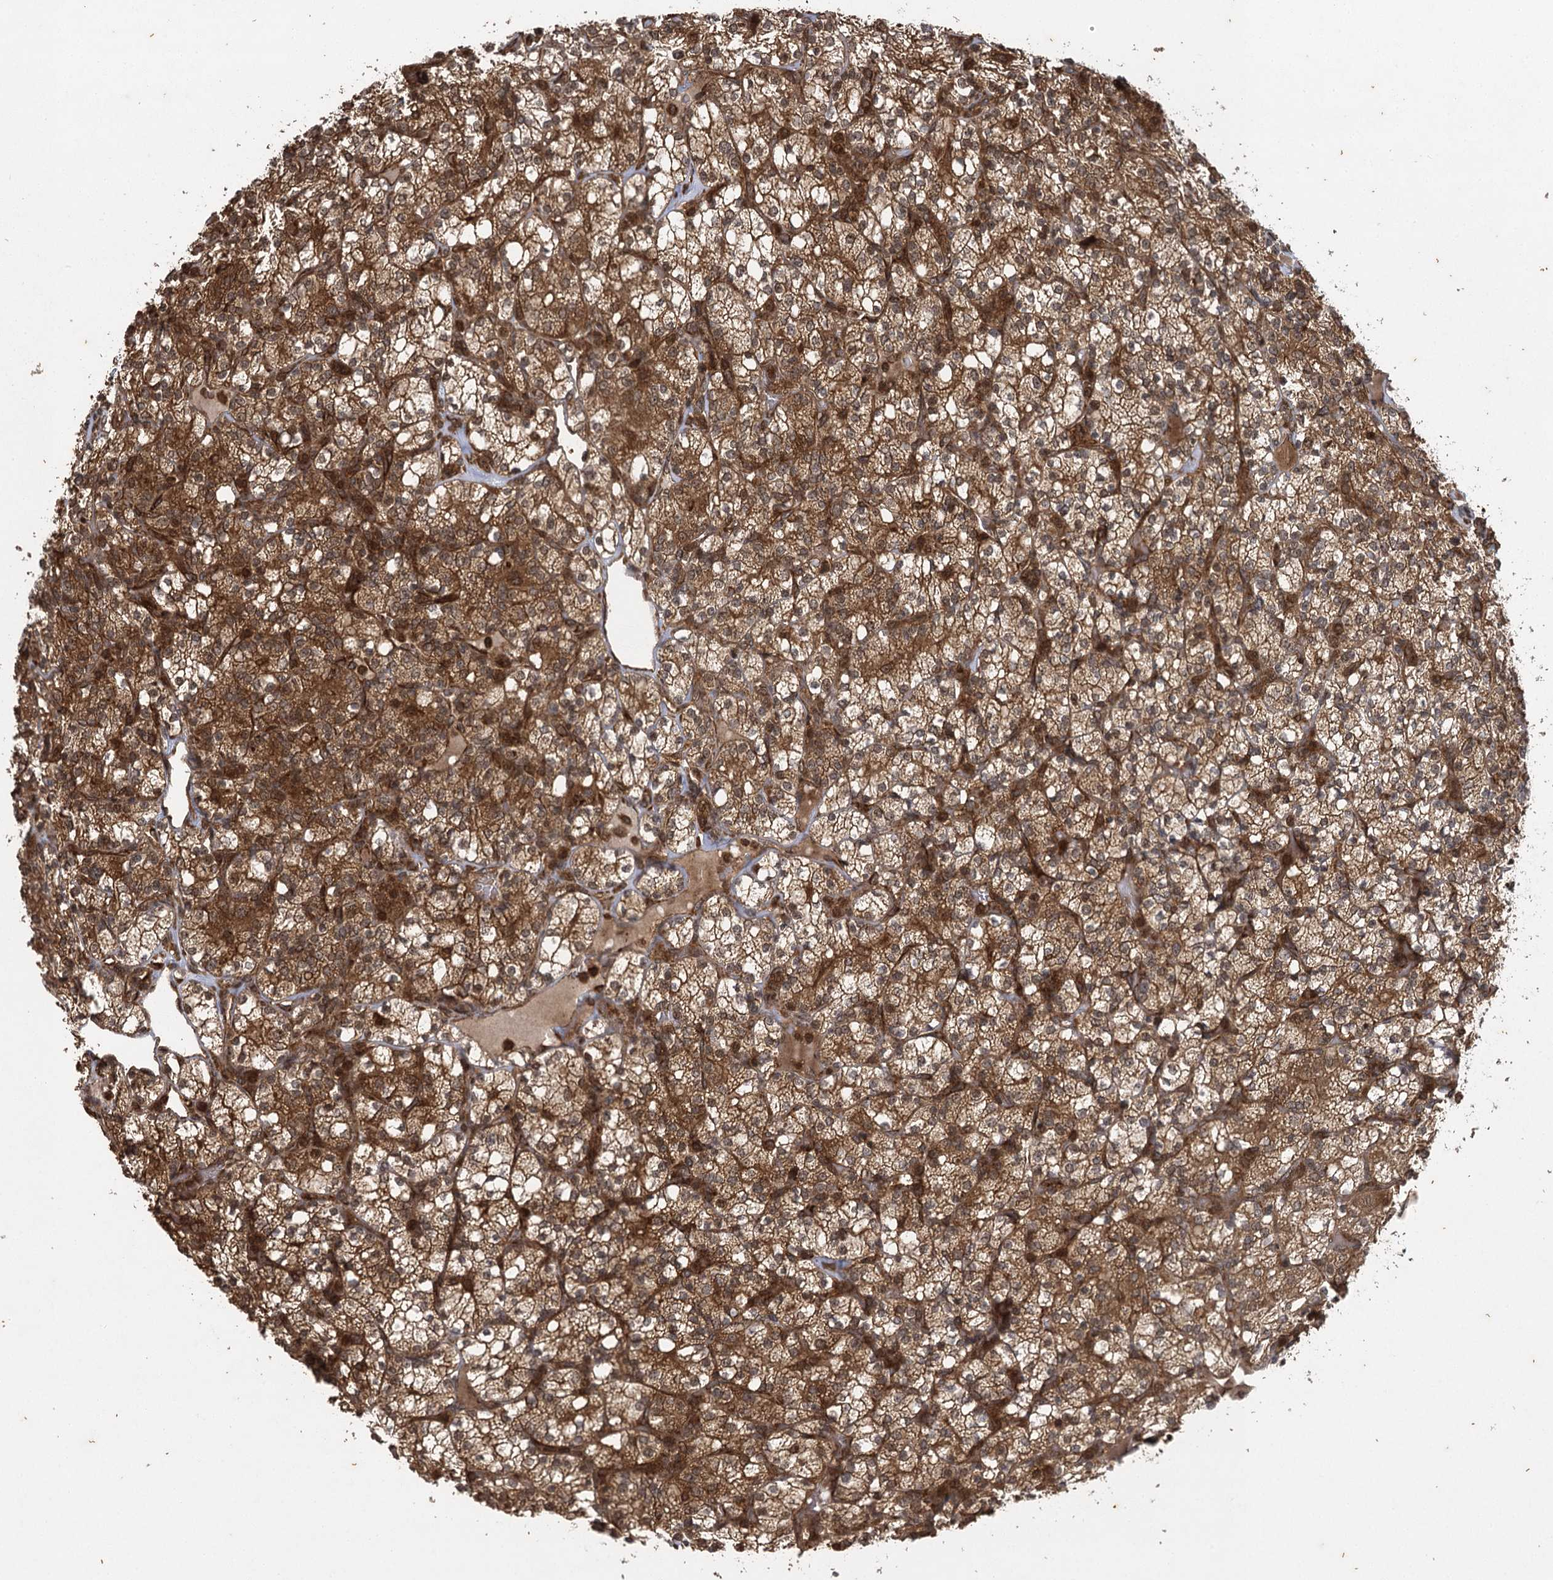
{"staining": {"intensity": "strong", "quantity": ">75%", "location": "cytoplasmic/membranous,nuclear"}, "tissue": "renal cancer", "cell_type": "Tumor cells", "image_type": "cancer", "snomed": [{"axis": "morphology", "description": "Adenocarcinoma, NOS"}, {"axis": "topography", "description": "Kidney"}], "caption": "Immunohistochemical staining of human renal cancer demonstrates high levels of strong cytoplasmic/membranous and nuclear protein positivity in approximately >75% of tumor cells.", "gene": "IL11RA", "patient": {"sex": "male", "age": 77}}